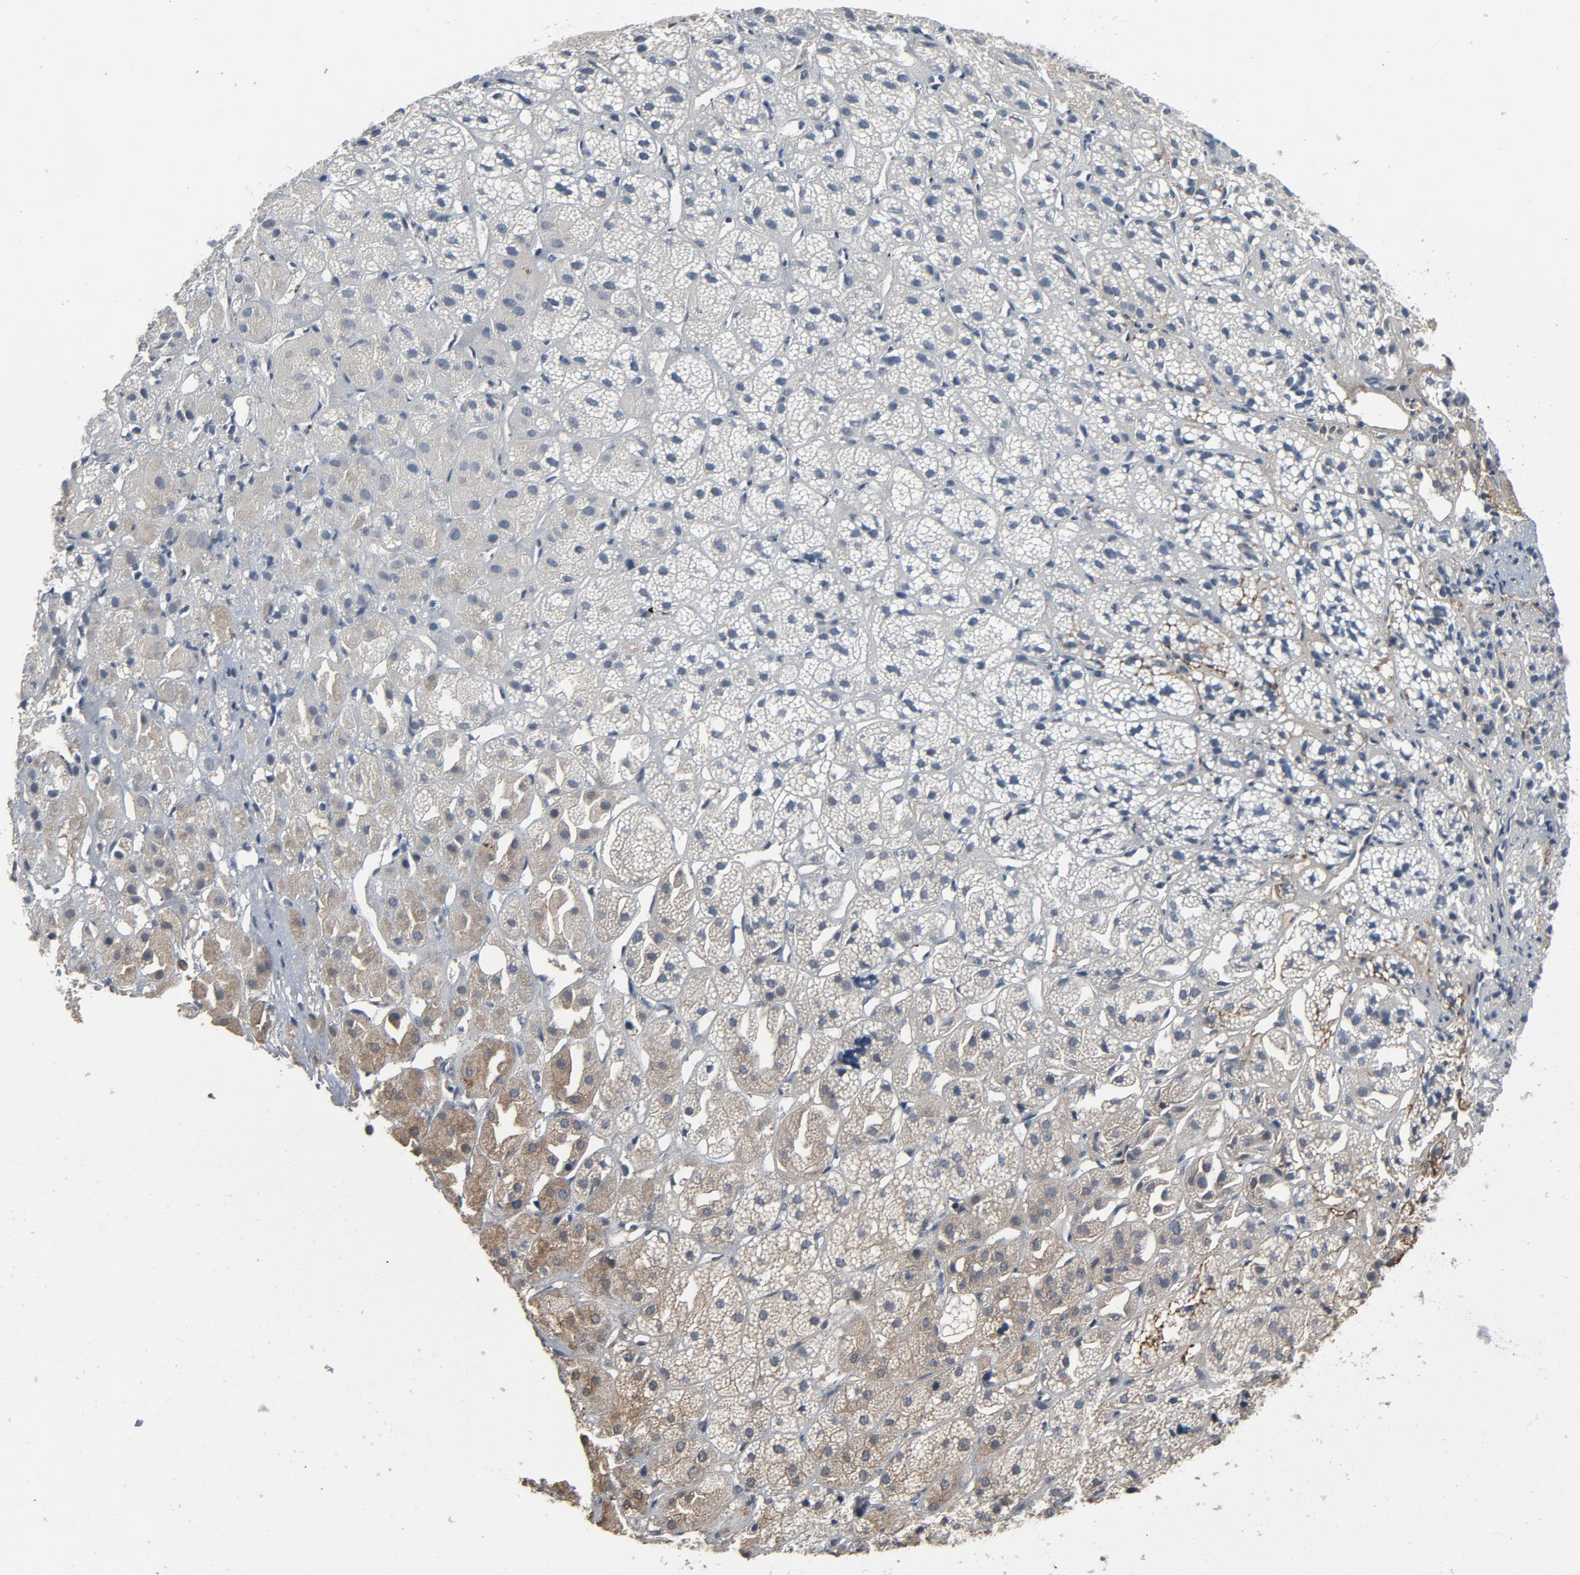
{"staining": {"intensity": "moderate", "quantity": "<25%", "location": "cytoplasmic/membranous"}, "tissue": "adrenal gland", "cell_type": "Glandular cells", "image_type": "normal", "snomed": [{"axis": "morphology", "description": "Normal tissue, NOS"}, {"axis": "topography", "description": "Adrenal gland"}], "caption": "Immunohistochemical staining of normal adrenal gland shows low levels of moderate cytoplasmic/membranous staining in about <25% of glandular cells. Immunohistochemistry stains the protein of interest in brown and the nuclei are stained blue.", "gene": "PDZD4", "patient": {"sex": "female", "age": 71}}